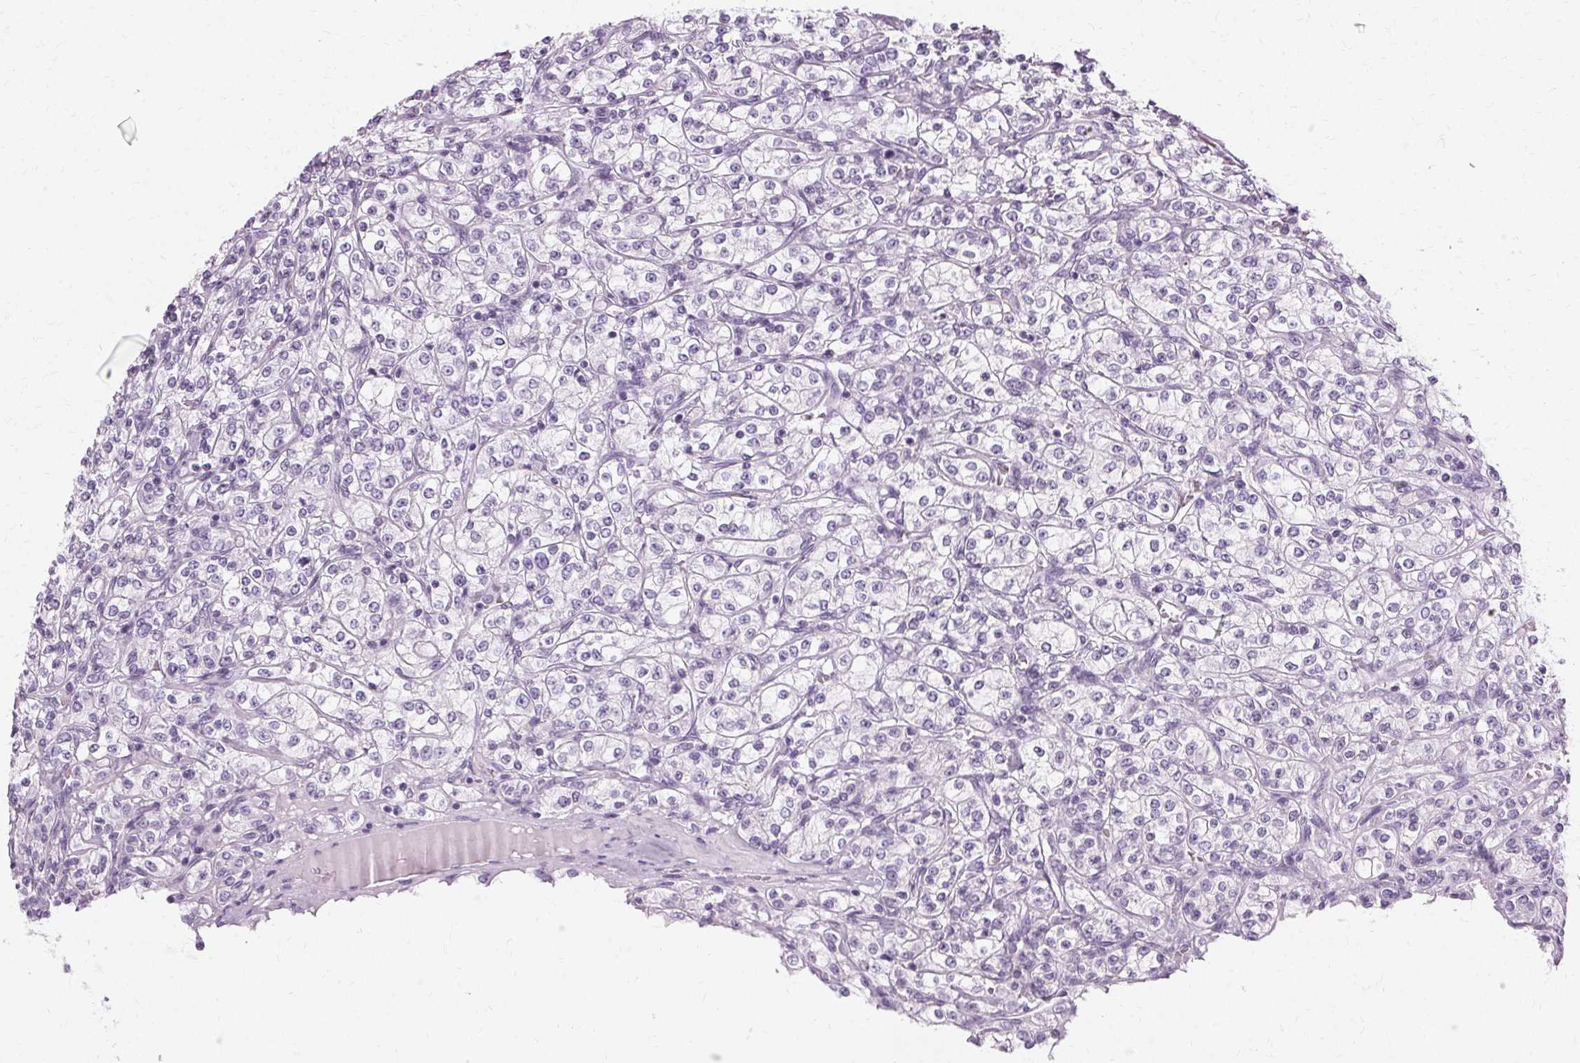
{"staining": {"intensity": "negative", "quantity": "none", "location": "none"}, "tissue": "renal cancer", "cell_type": "Tumor cells", "image_type": "cancer", "snomed": [{"axis": "morphology", "description": "Adenocarcinoma, NOS"}, {"axis": "topography", "description": "Kidney"}], "caption": "IHC micrograph of neoplastic tissue: human renal cancer stained with DAB demonstrates no significant protein positivity in tumor cells.", "gene": "KRT6C", "patient": {"sex": "male", "age": 77}}